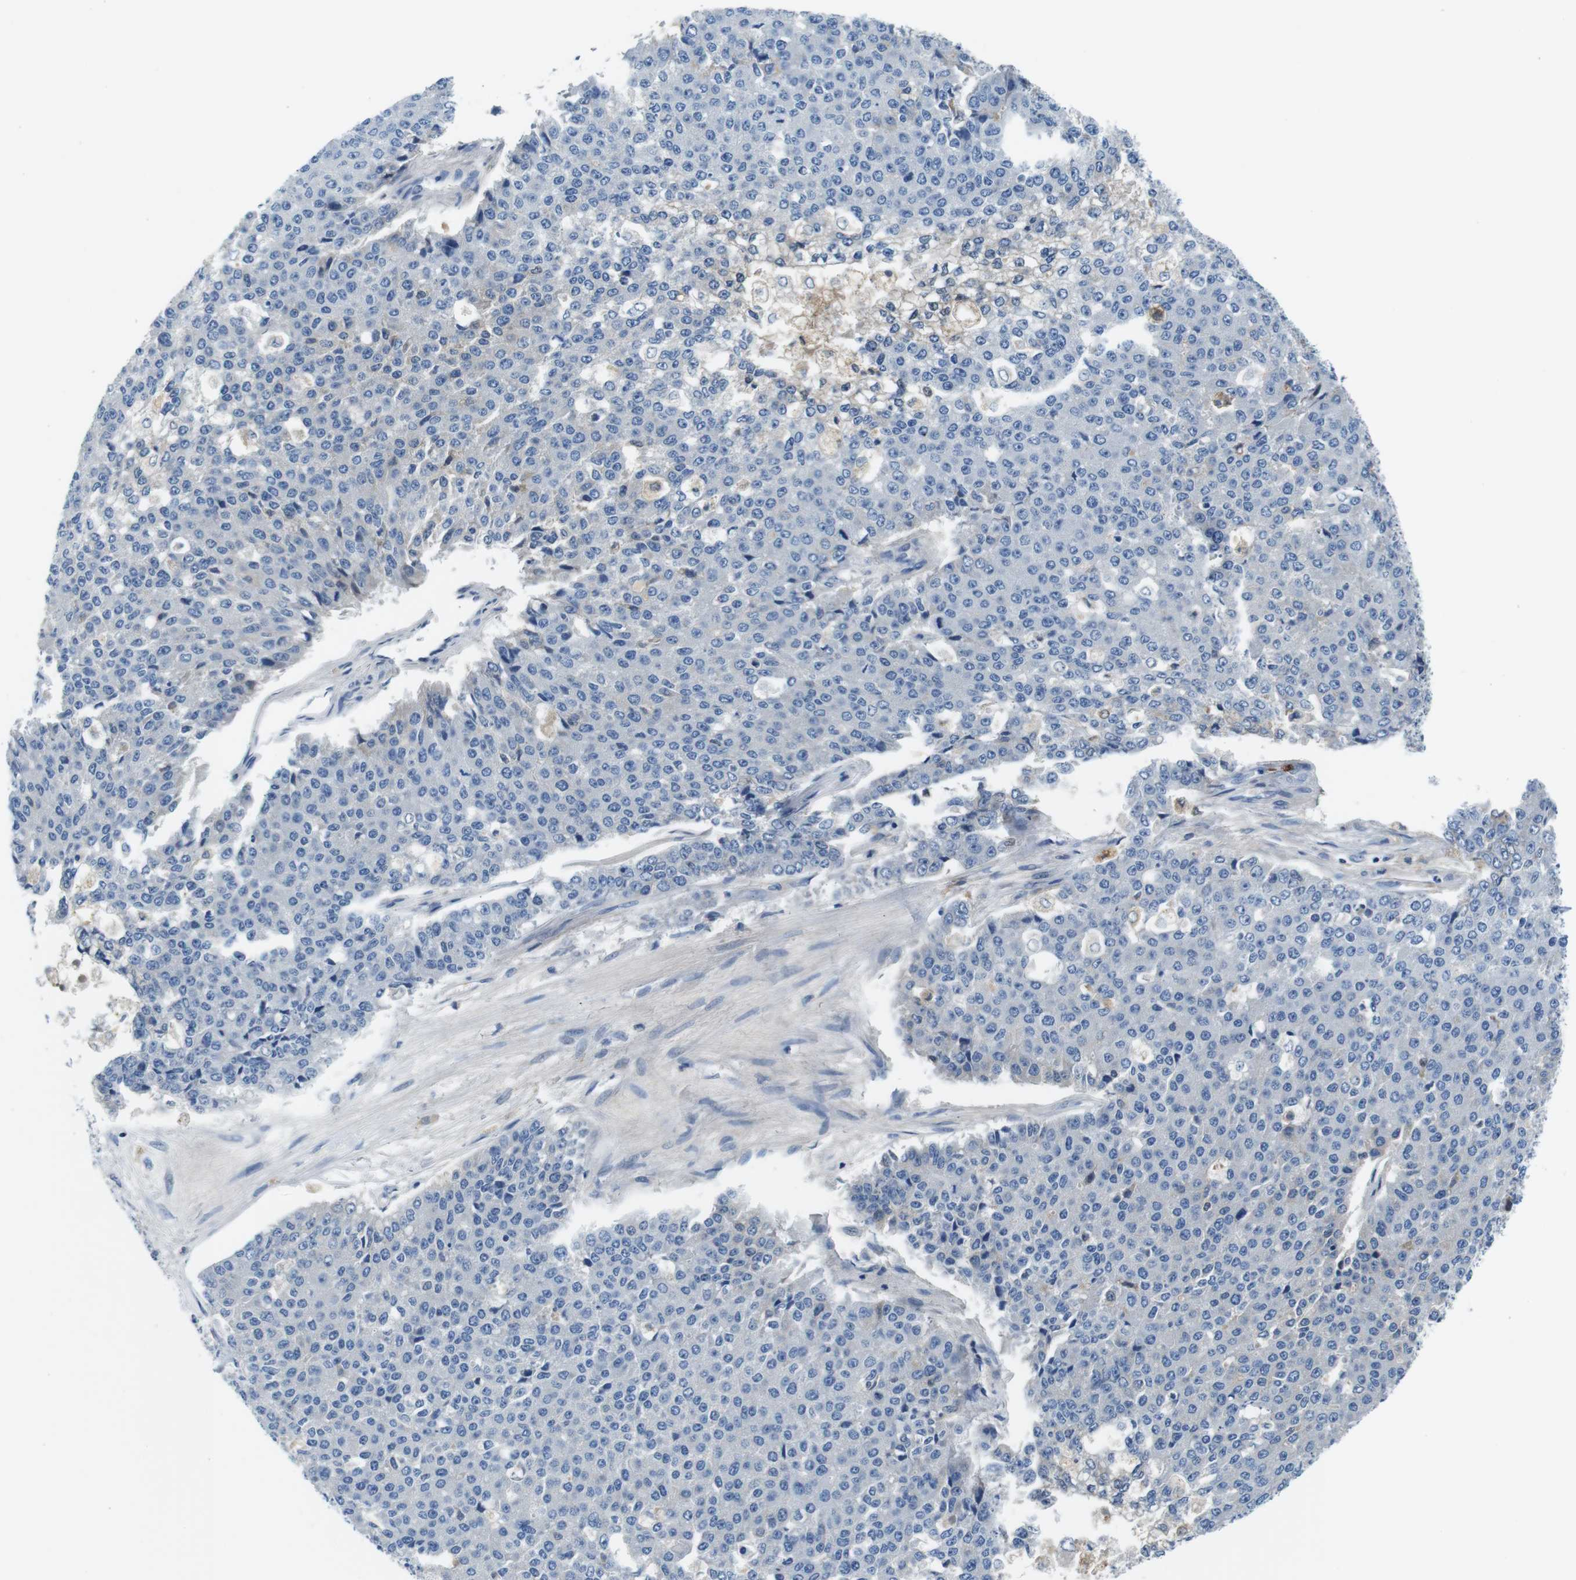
{"staining": {"intensity": "negative", "quantity": "none", "location": "none"}, "tissue": "pancreatic cancer", "cell_type": "Tumor cells", "image_type": "cancer", "snomed": [{"axis": "morphology", "description": "Adenocarcinoma, NOS"}, {"axis": "topography", "description": "Pancreas"}], "caption": "A high-resolution micrograph shows immunohistochemistry staining of pancreatic adenocarcinoma, which demonstrates no significant positivity in tumor cells.", "gene": "IGHD", "patient": {"sex": "male", "age": 50}}